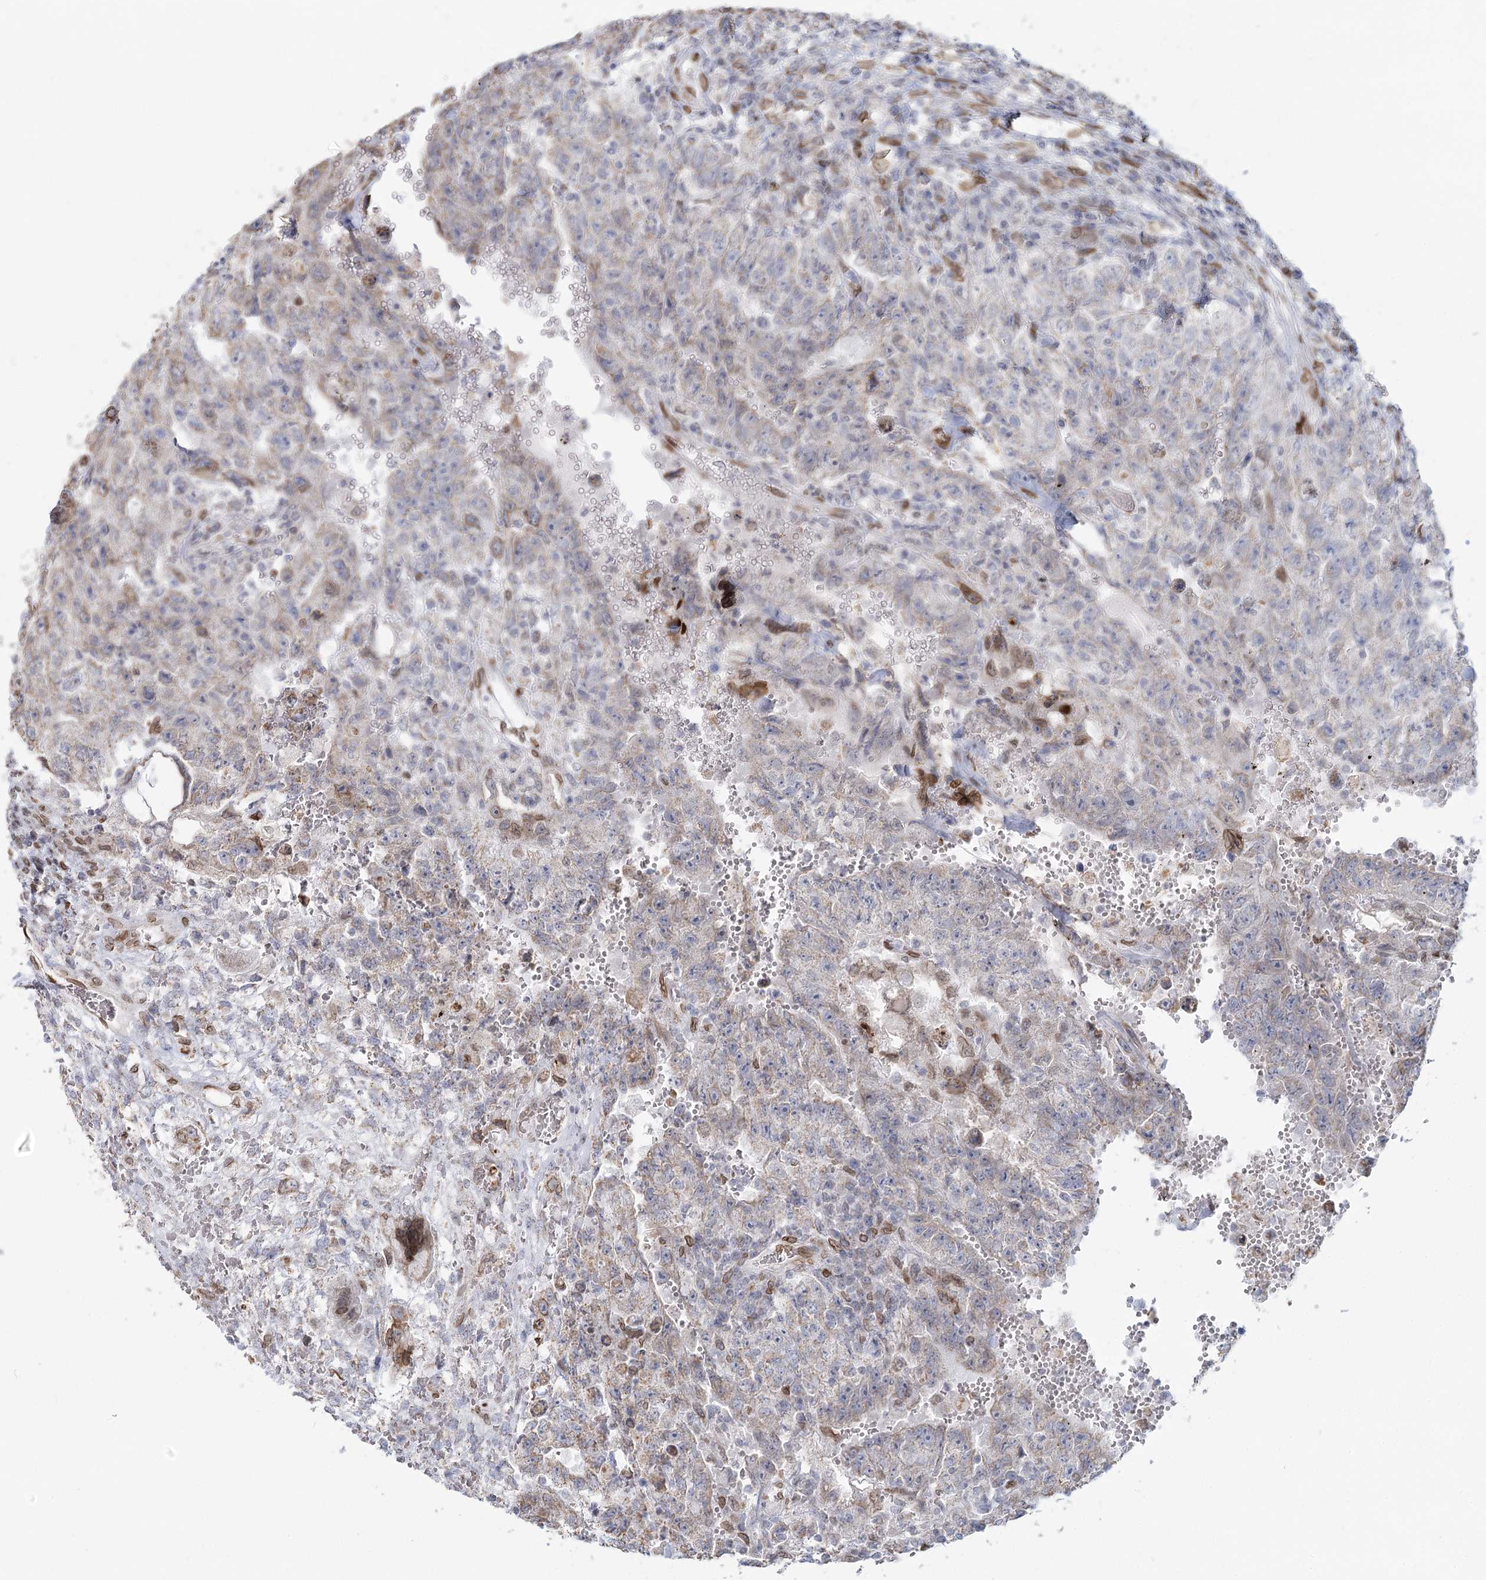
{"staining": {"intensity": "negative", "quantity": "none", "location": "none"}, "tissue": "testis cancer", "cell_type": "Tumor cells", "image_type": "cancer", "snomed": [{"axis": "morphology", "description": "Carcinoma, Embryonal, NOS"}, {"axis": "topography", "description": "Testis"}], "caption": "This histopathology image is of testis embryonal carcinoma stained with immunohistochemistry (IHC) to label a protein in brown with the nuclei are counter-stained blue. There is no expression in tumor cells.", "gene": "VWA5A", "patient": {"sex": "male", "age": 26}}